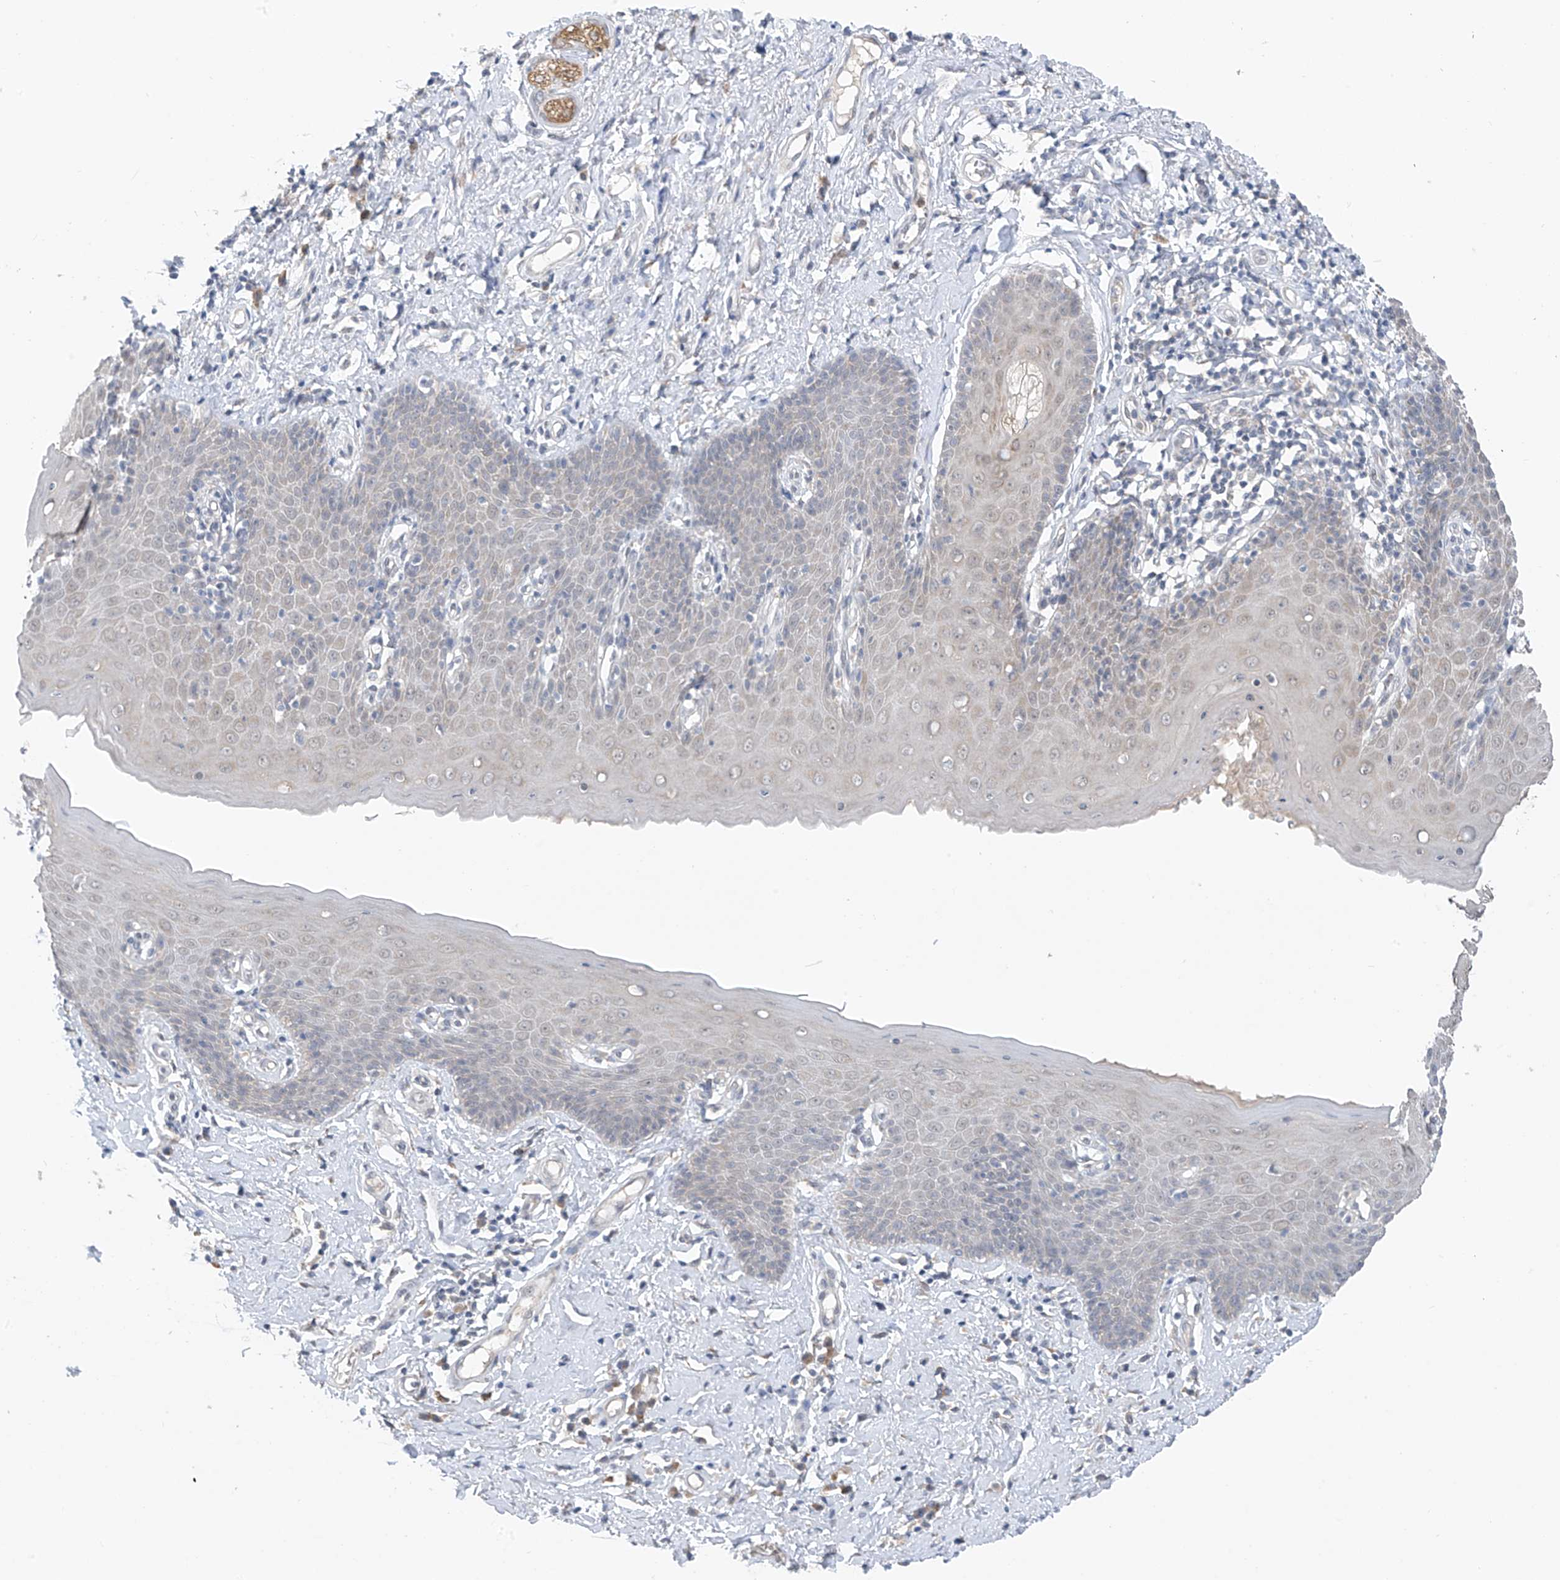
{"staining": {"intensity": "weak", "quantity": "<25%", "location": "cytoplasmic/membranous"}, "tissue": "skin", "cell_type": "Epidermal cells", "image_type": "normal", "snomed": [{"axis": "morphology", "description": "Normal tissue, NOS"}, {"axis": "topography", "description": "Vulva"}], "caption": "Micrograph shows no protein positivity in epidermal cells of benign skin.", "gene": "CYP4V2", "patient": {"sex": "female", "age": 66}}